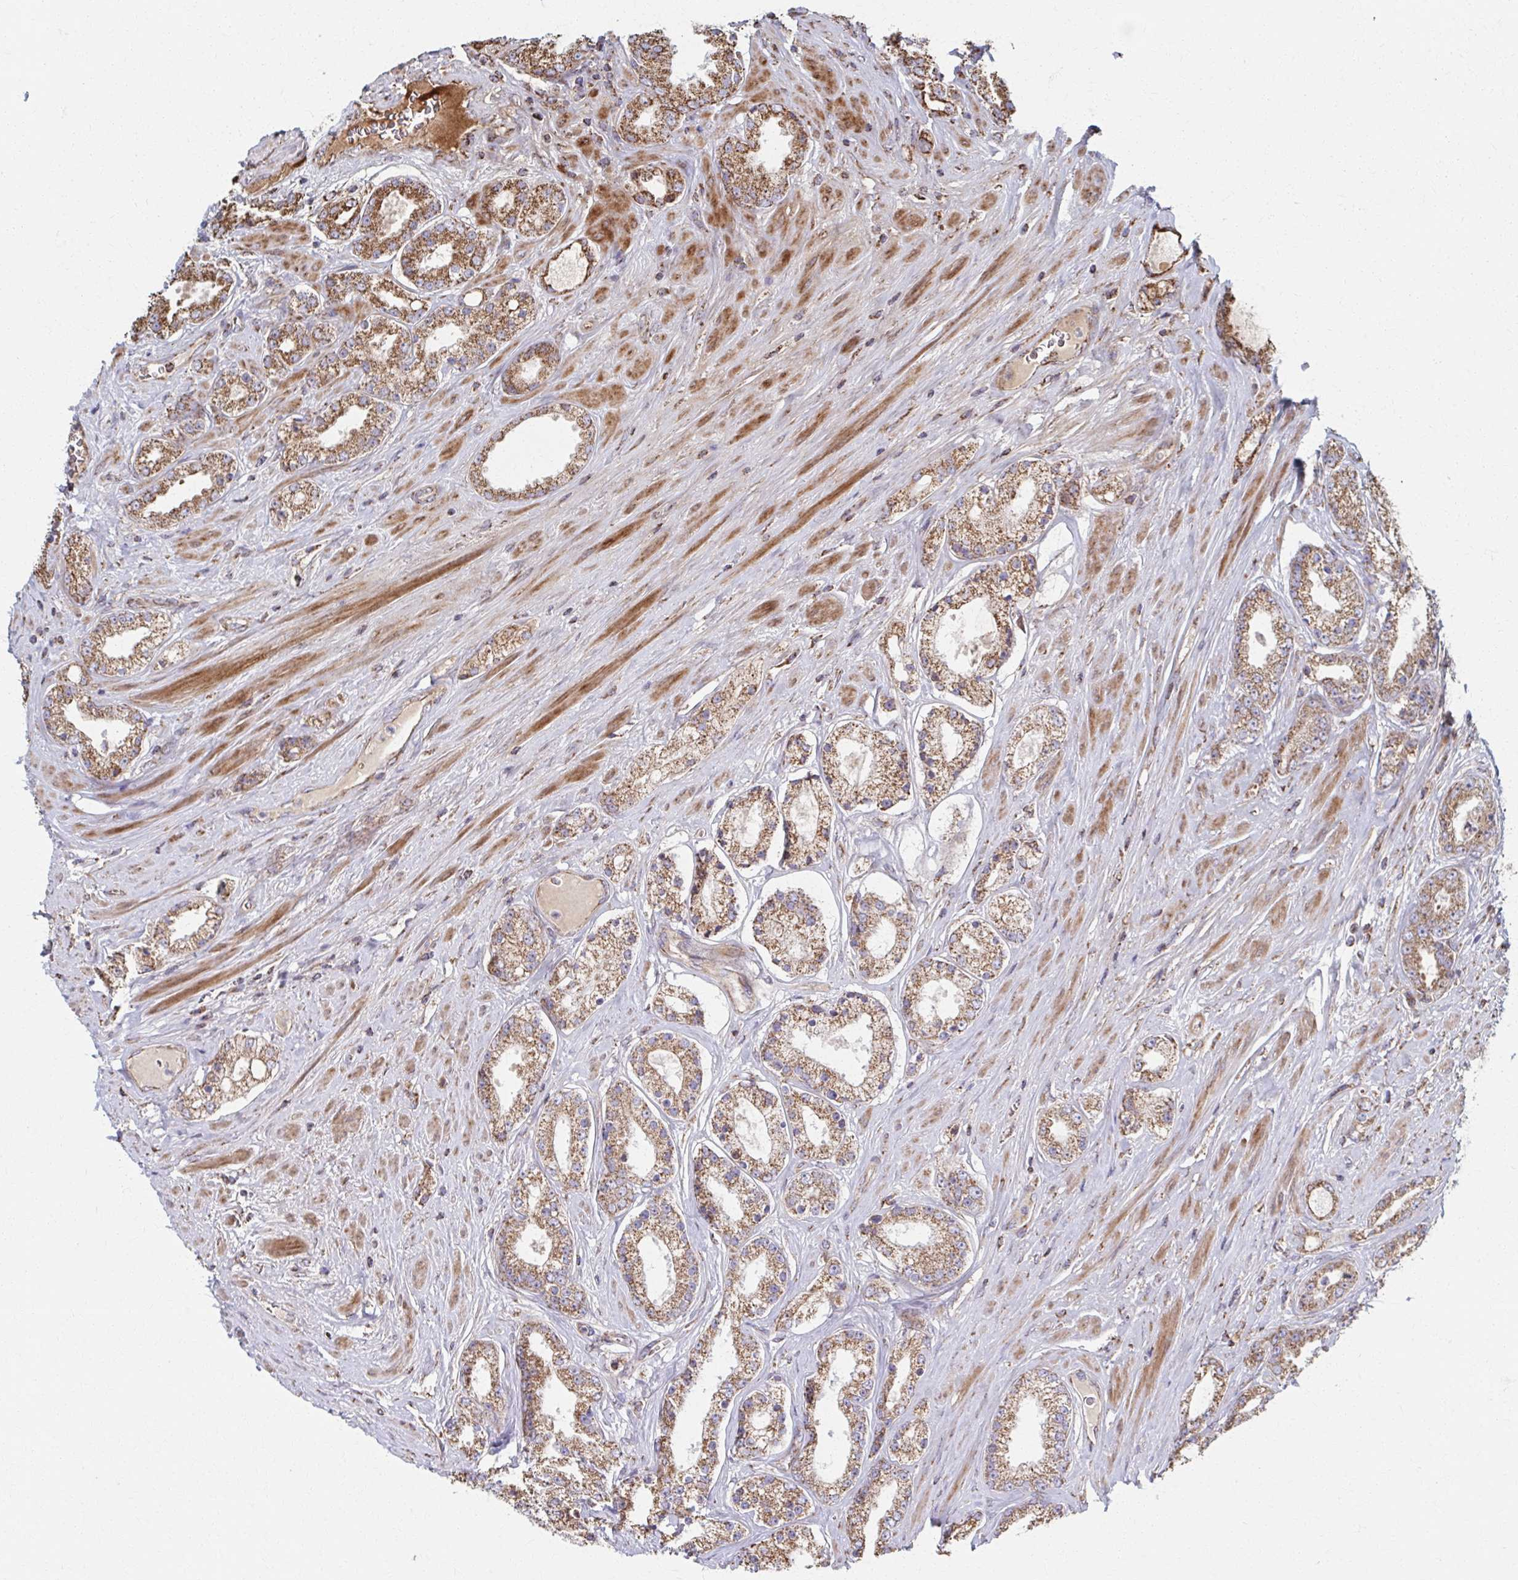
{"staining": {"intensity": "moderate", "quantity": ">75%", "location": "cytoplasmic/membranous"}, "tissue": "prostate cancer", "cell_type": "Tumor cells", "image_type": "cancer", "snomed": [{"axis": "morphology", "description": "Adenocarcinoma, High grade"}, {"axis": "topography", "description": "Prostate"}], "caption": "Brown immunohistochemical staining in prostate cancer (high-grade adenocarcinoma) exhibits moderate cytoplasmic/membranous expression in about >75% of tumor cells. Using DAB (3,3'-diaminobenzidine) (brown) and hematoxylin (blue) stains, captured at high magnification using brightfield microscopy.", "gene": "SAT1", "patient": {"sex": "male", "age": 66}}